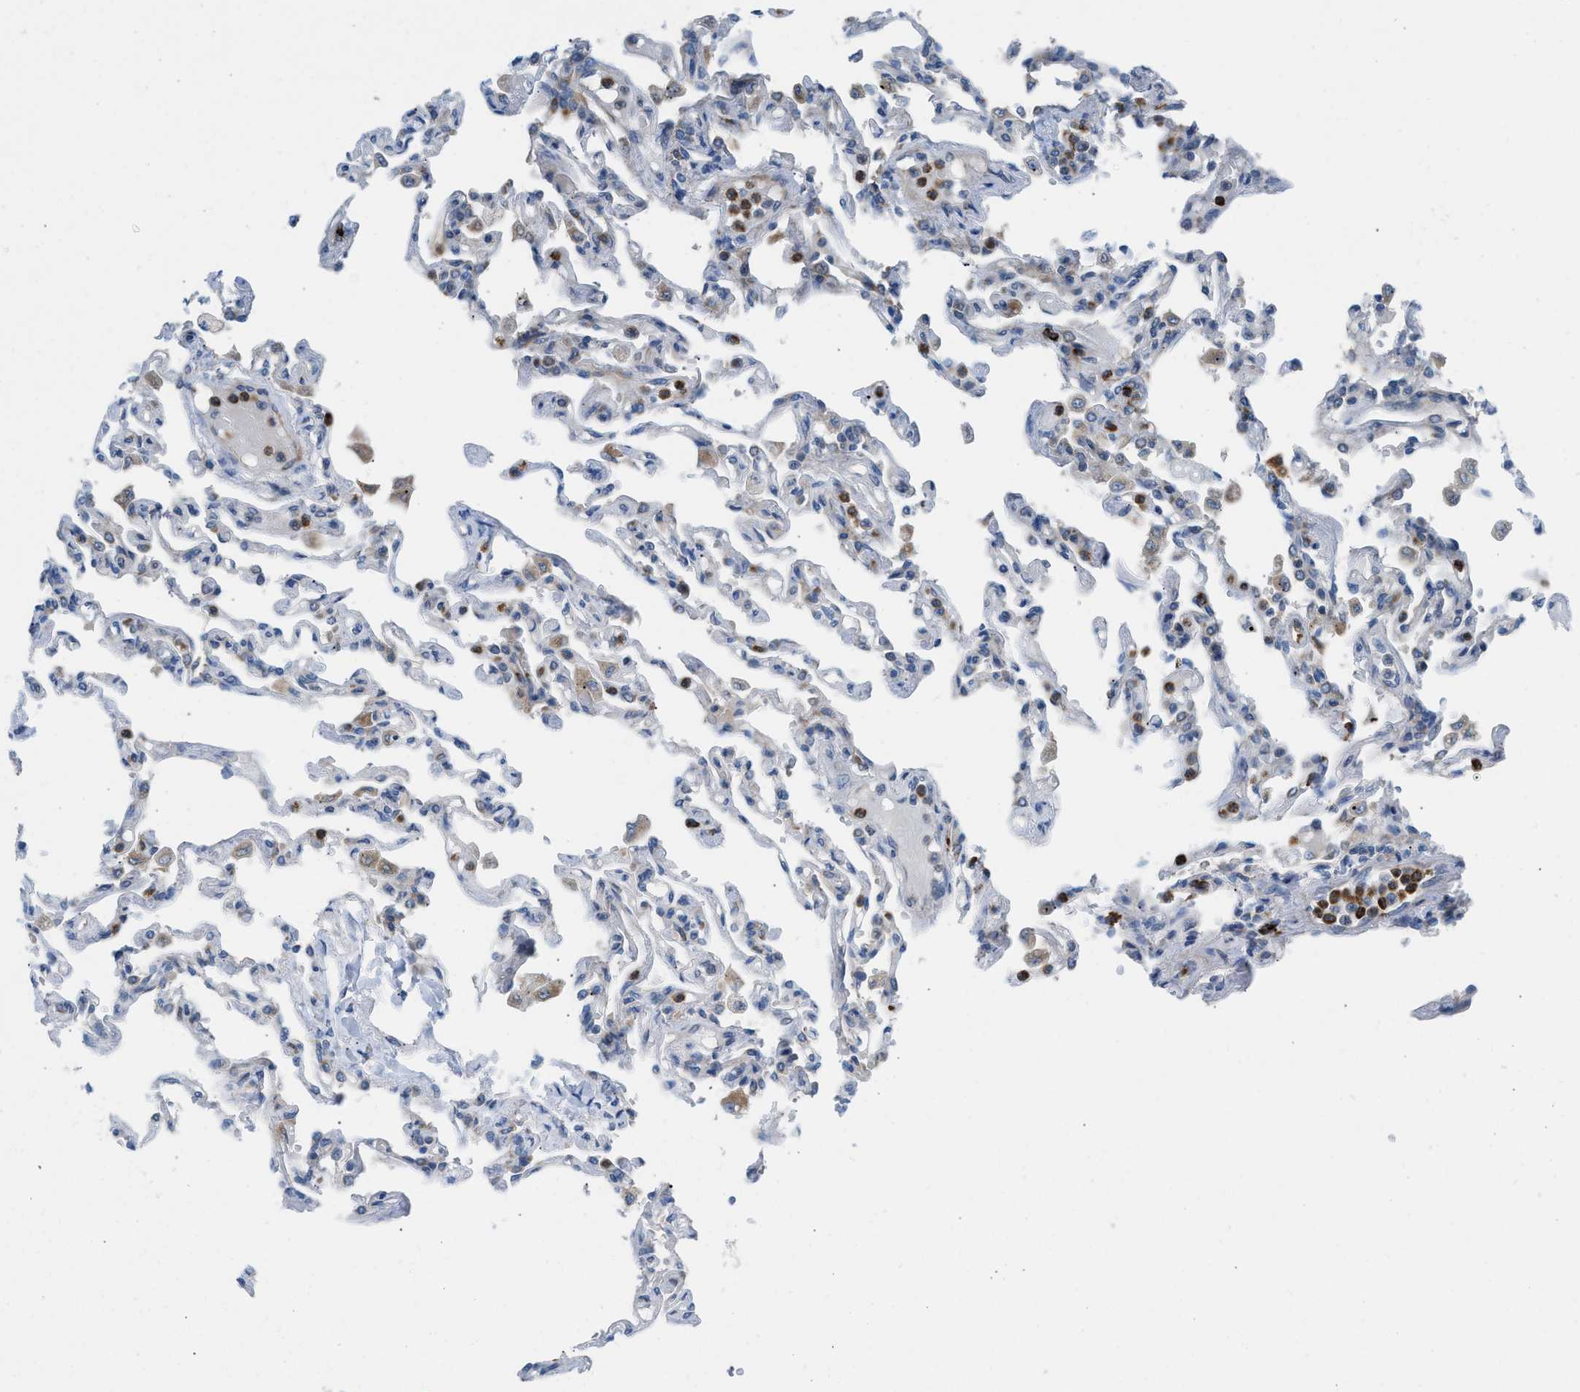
{"staining": {"intensity": "moderate", "quantity": "<25%", "location": "cytoplasmic/membranous"}, "tissue": "lung", "cell_type": "Alveolar cells", "image_type": "normal", "snomed": [{"axis": "morphology", "description": "Normal tissue, NOS"}, {"axis": "topography", "description": "Lung"}], "caption": "Immunohistochemistry (IHC) of unremarkable human lung reveals low levels of moderate cytoplasmic/membranous expression in approximately <25% of alveolar cells.", "gene": "TPH1", "patient": {"sex": "male", "age": 21}}